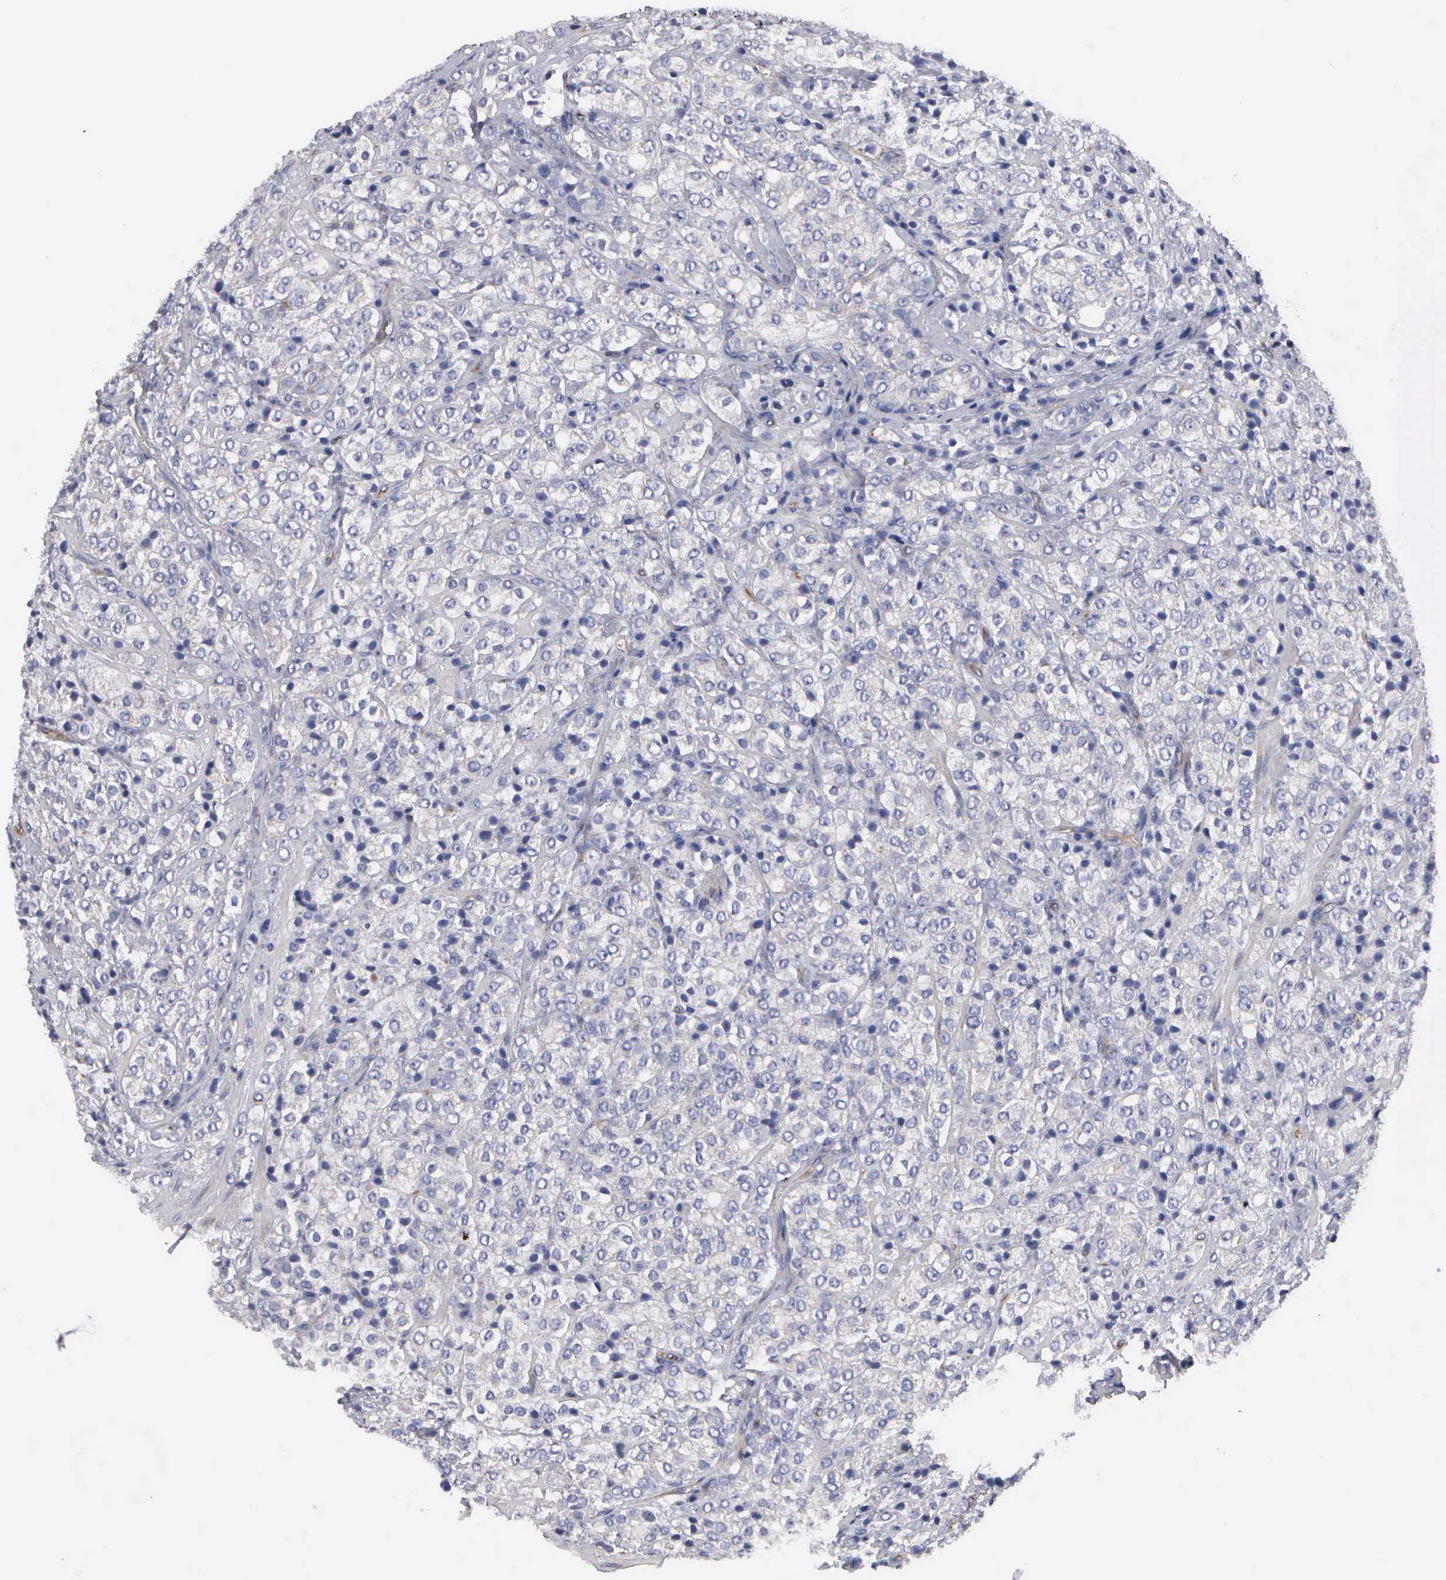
{"staining": {"intensity": "weak", "quantity": "<25%", "location": "cytoplasmic/membranous"}, "tissue": "prostate cancer", "cell_type": "Tumor cells", "image_type": "cancer", "snomed": [{"axis": "morphology", "description": "Adenocarcinoma, Medium grade"}, {"axis": "topography", "description": "Prostate"}], "caption": "Tumor cells are negative for protein expression in human prostate medium-grade adenocarcinoma. (DAB (3,3'-diaminobenzidine) IHC with hematoxylin counter stain).", "gene": "RDX", "patient": {"sex": "male", "age": 70}}